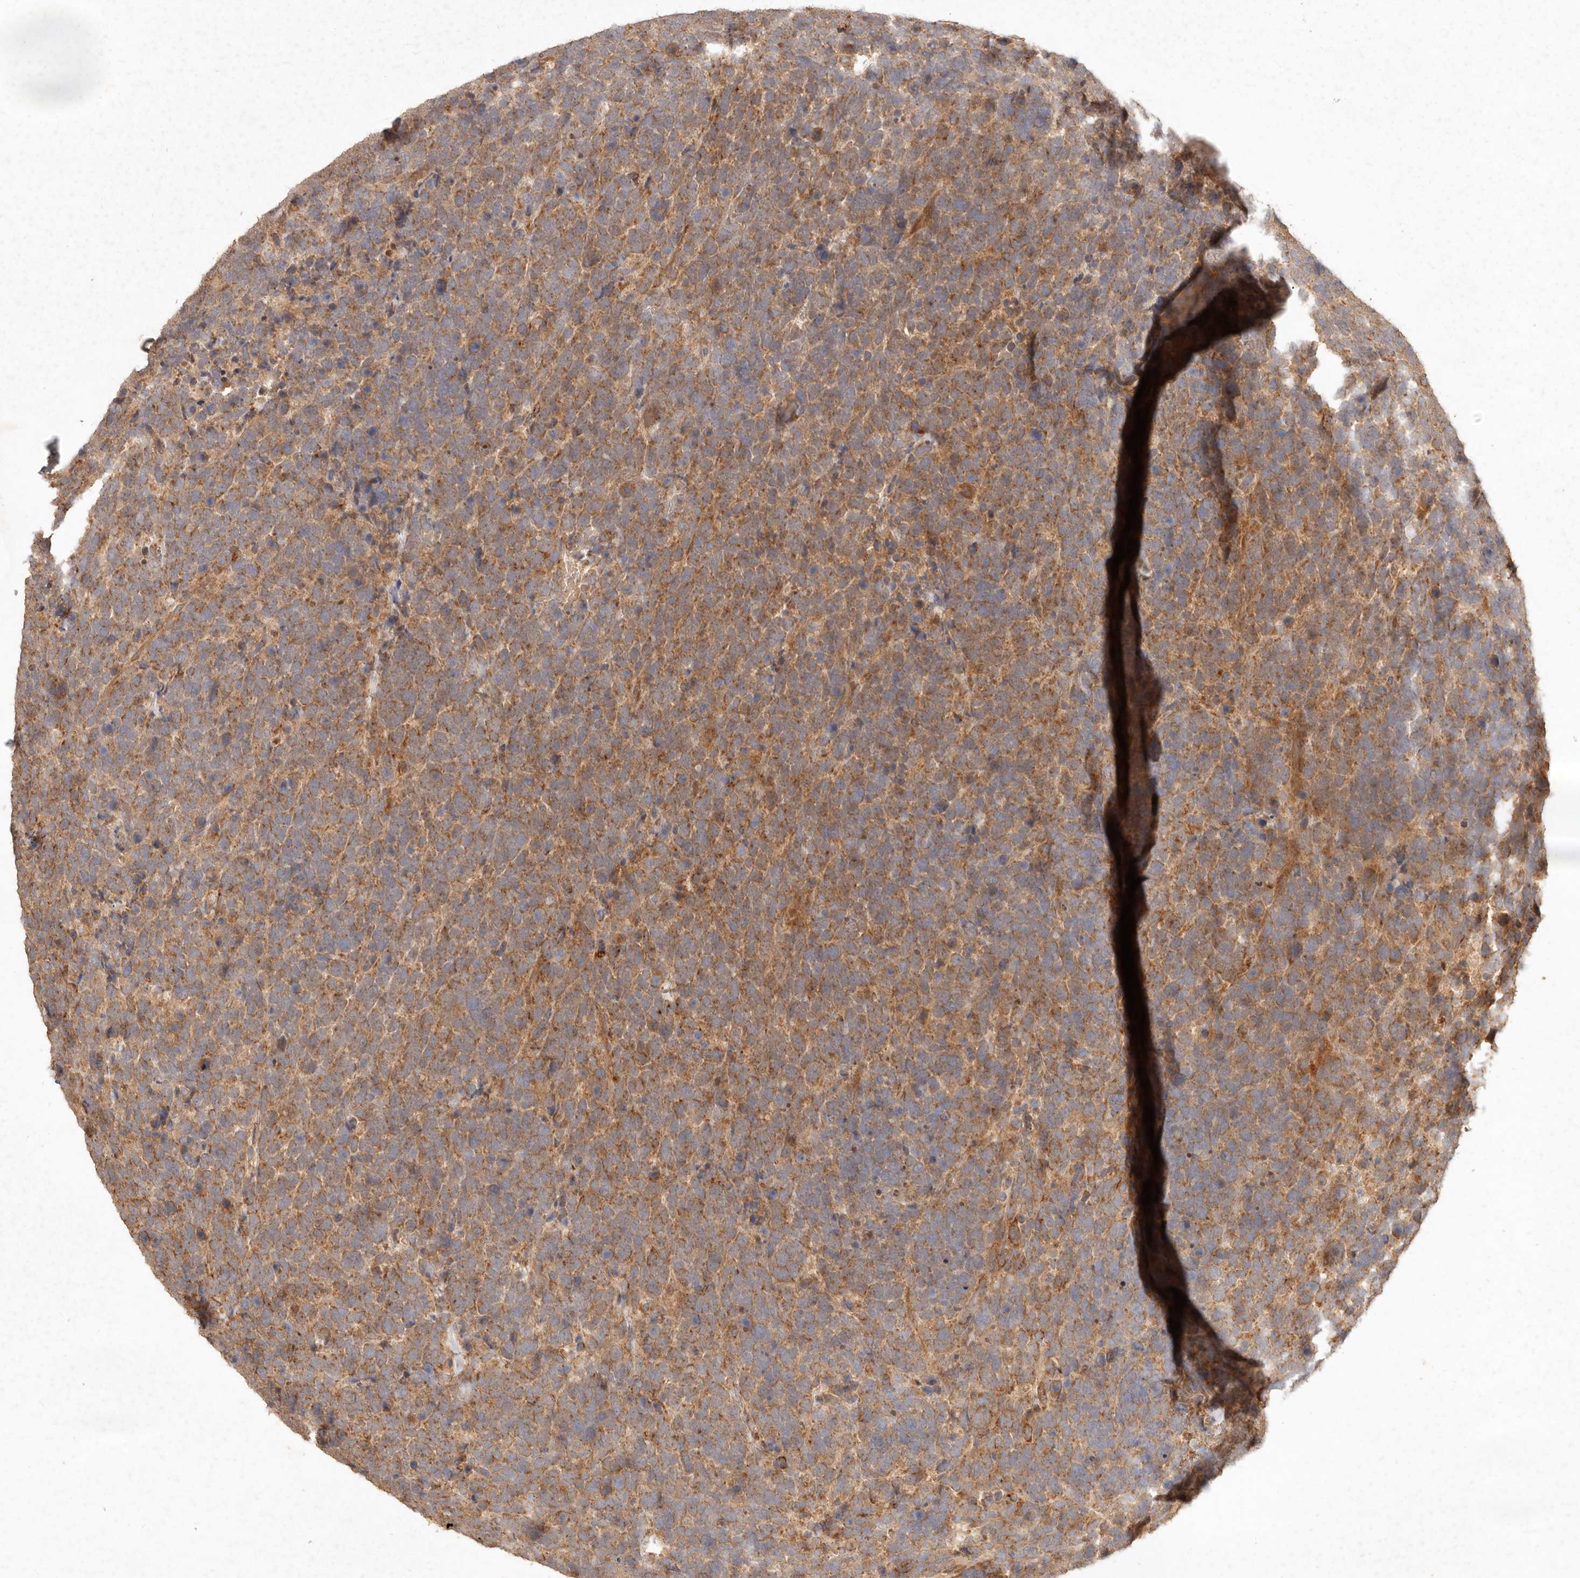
{"staining": {"intensity": "moderate", "quantity": ">75%", "location": "cytoplasmic/membranous"}, "tissue": "urothelial cancer", "cell_type": "Tumor cells", "image_type": "cancer", "snomed": [{"axis": "morphology", "description": "Urothelial carcinoma, High grade"}, {"axis": "topography", "description": "Urinary bladder"}], "caption": "This image displays immunohistochemistry (IHC) staining of urothelial cancer, with medium moderate cytoplasmic/membranous expression in about >75% of tumor cells.", "gene": "CLEC4C", "patient": {"sex": "female", "age": 82}}